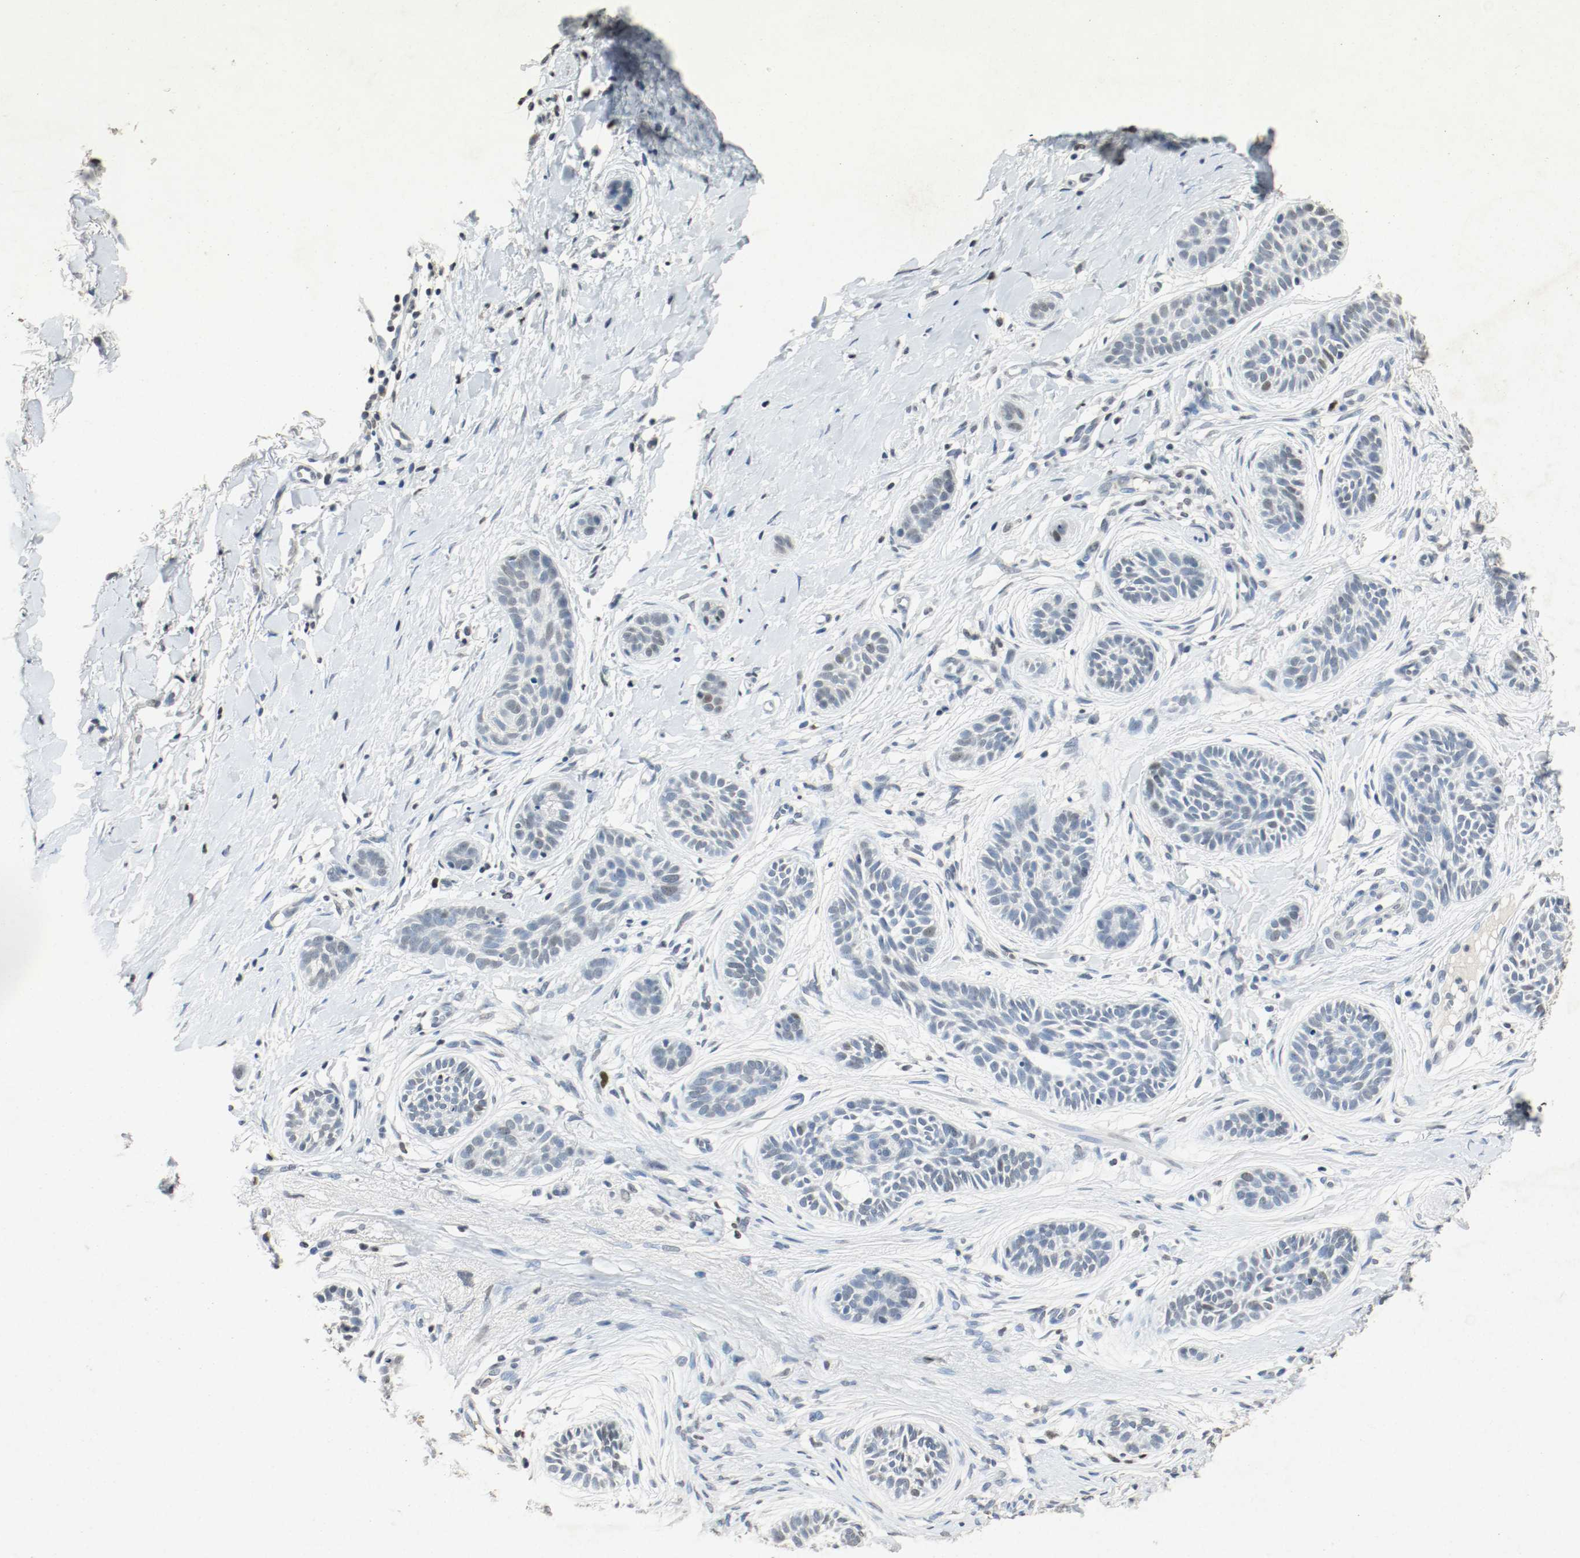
{"staining": {"intensity": "negative", "quantity": "none", "location": "none"}, "tissue": "skin cancer", "cell_type": "Tumor cells", "image_type": "cancer", "snomed": [{"axis": "morphology", "description": "Normal tissue, NOS"}, {"axis": "morphology", "description": "Basal cell carcinoma"}, {"axis": "topography", "description": "Skin"}], "caption": "DAB immunohistochemical staining of human skin cancer reveals no significant expression in tumor cells.", "gene": "DNMT1", "patient": {"sex": "male", "age": 63}}